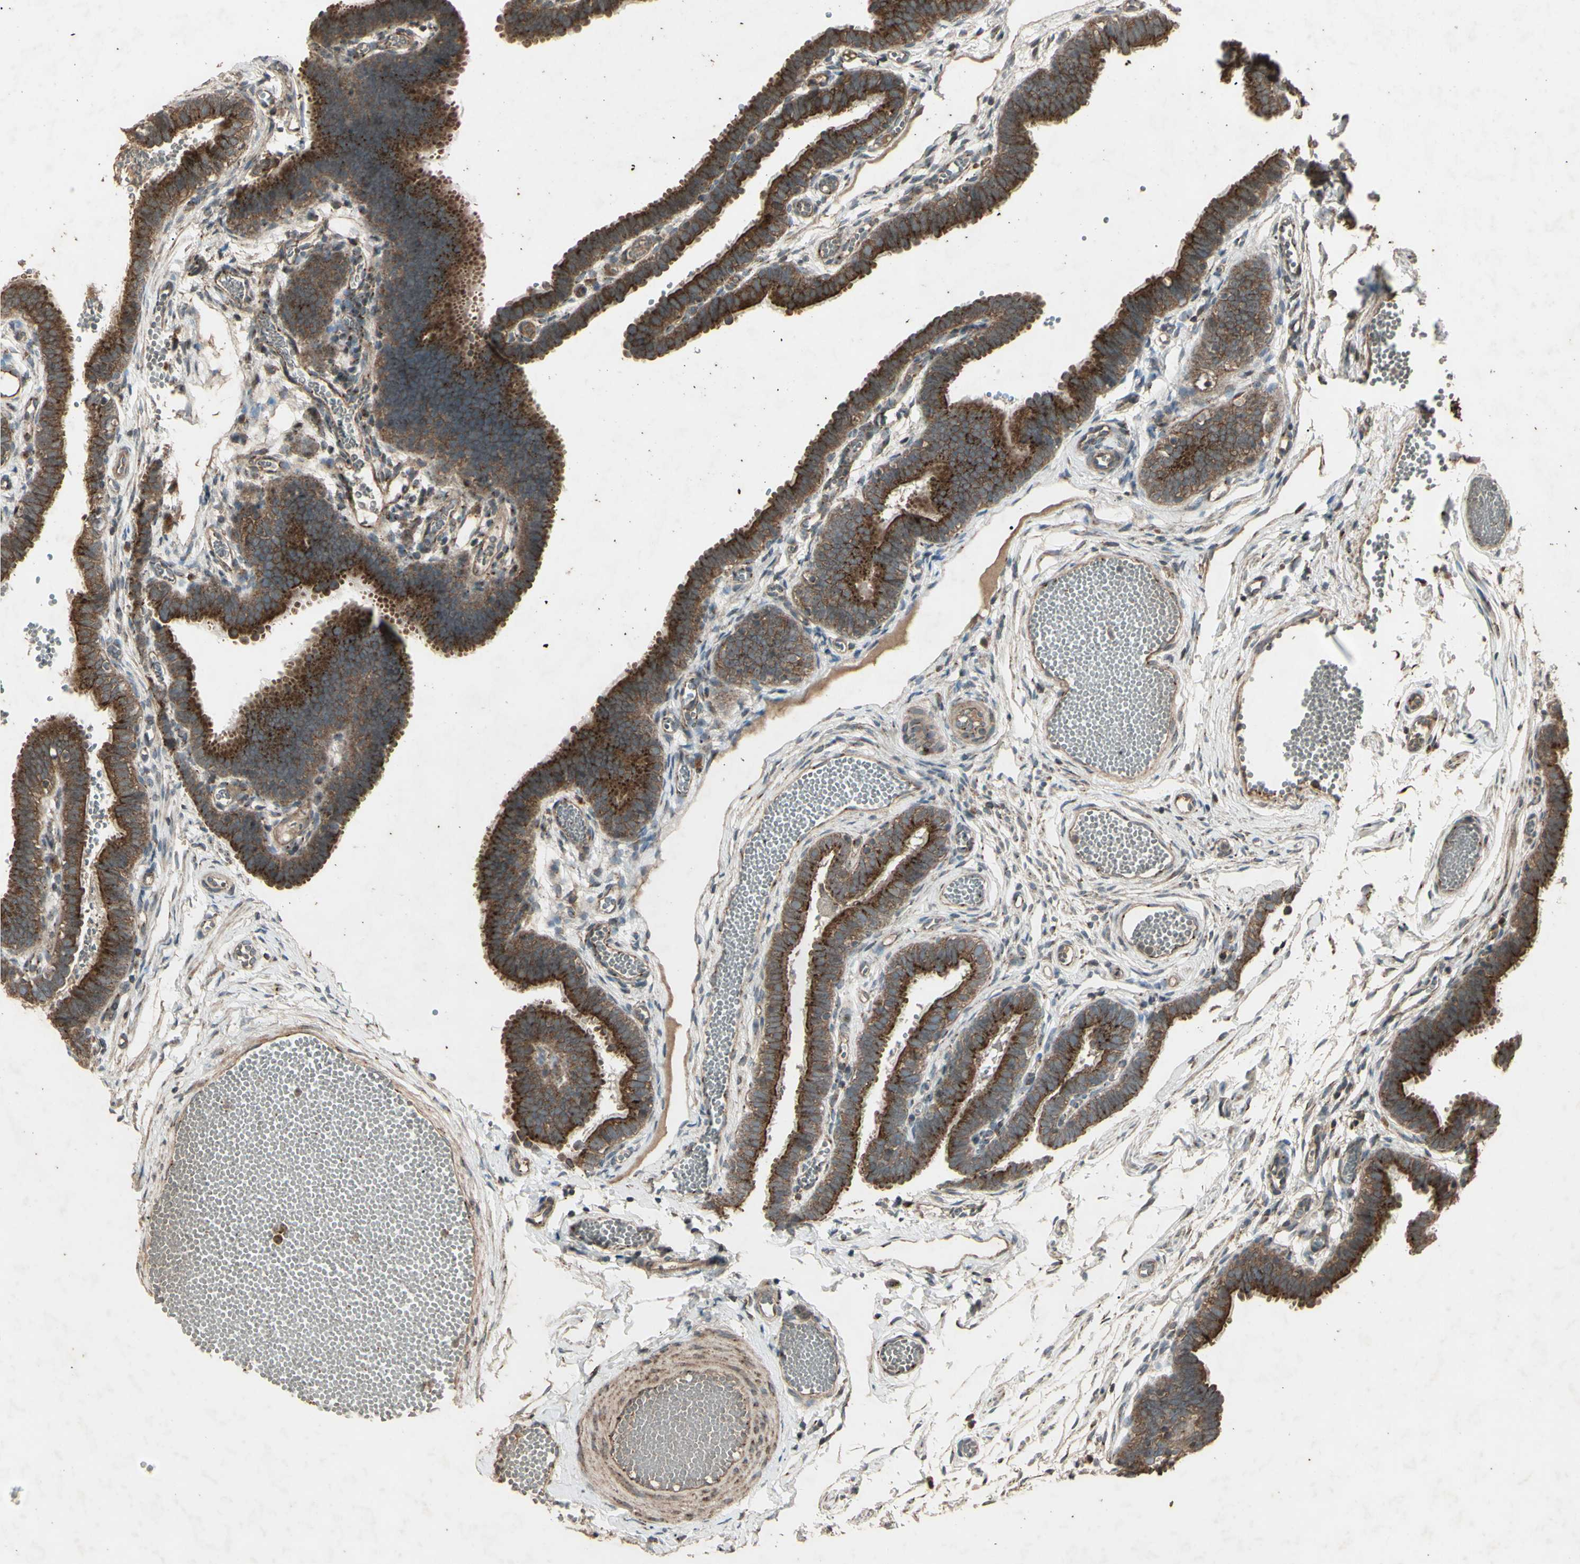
{"staining": {"intensity": "strong", "quantity": ">75%", "location": "cytoplasmic/membranous"}, "tissue": "fallopian tube", "cell_type": "Glandular cells", "image_type": "normal", "snomed": [{"axis": "morphology", "description": "Normal tissue, NOS"}, {"axis": "topography", "description": "Fallopian tube"}, {"axis": "topography", "description": "Placenta"}], "caption": "Human fallopian tube stained with a brown dye shows strong cytoplasmic/membranous positive staining in about >75% of glandular cells.", "gene": "AP1G1", "patient": {"sex": "female", "age": 34}}